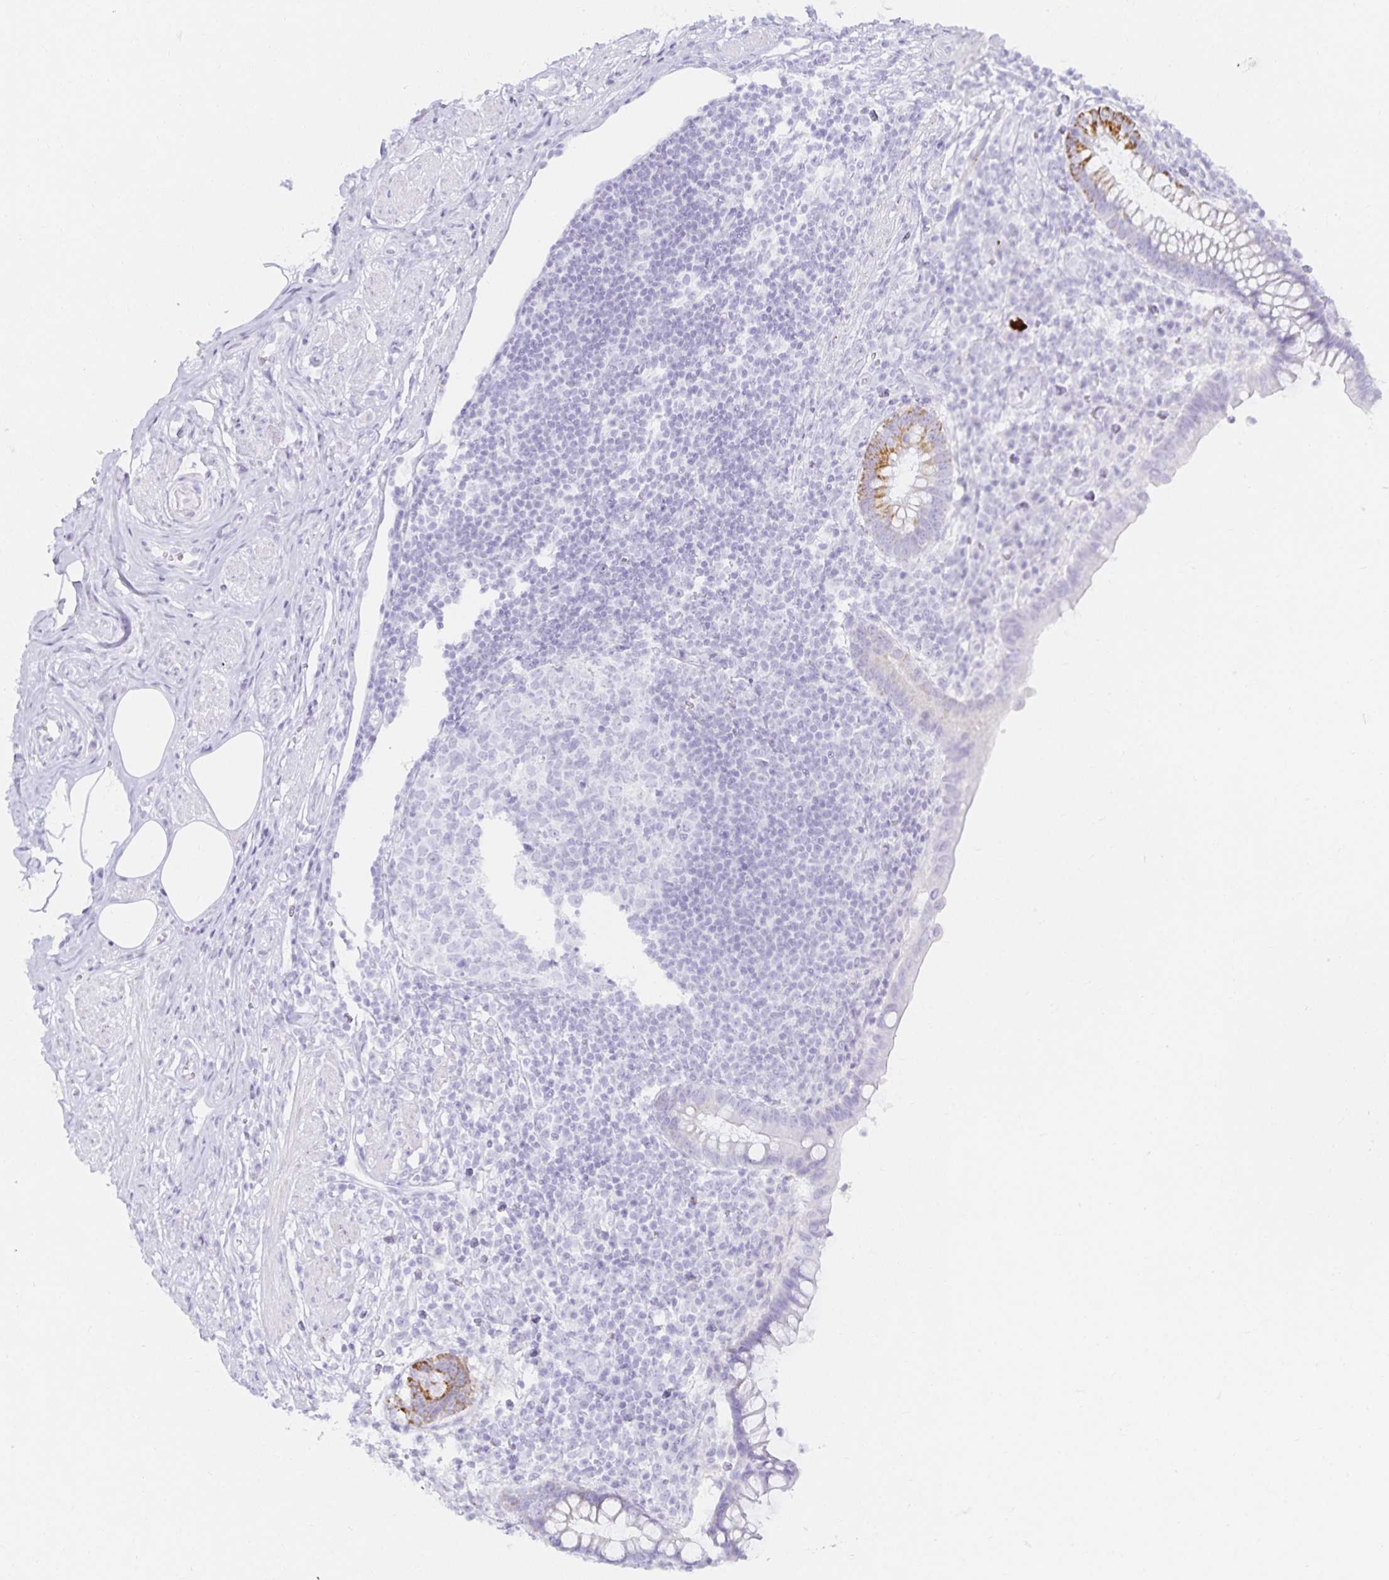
{"staining": {"intensity": "moderate", "quantity": "<25%", "location": "cytoplasmic/membranous"}, "tissue": "appendix", "cell_type": "Glandular cells", "image_type": "normal", "snomed": [{"axis": "morphology", "description": "Normal tissue, NOS"}, {"axis": "topography", "description": "Appendix"}], "caption": "Protein positivity by immunohistochemistry (IHC) exhibits moderate cytoplasmic/membranous expression in about <25% of glandular cells in normal appendix. (DAB IHC with brightfield microscopy, high magnification).", "gene": "GP2", "patient": {"sex": "female", "age": 56}}